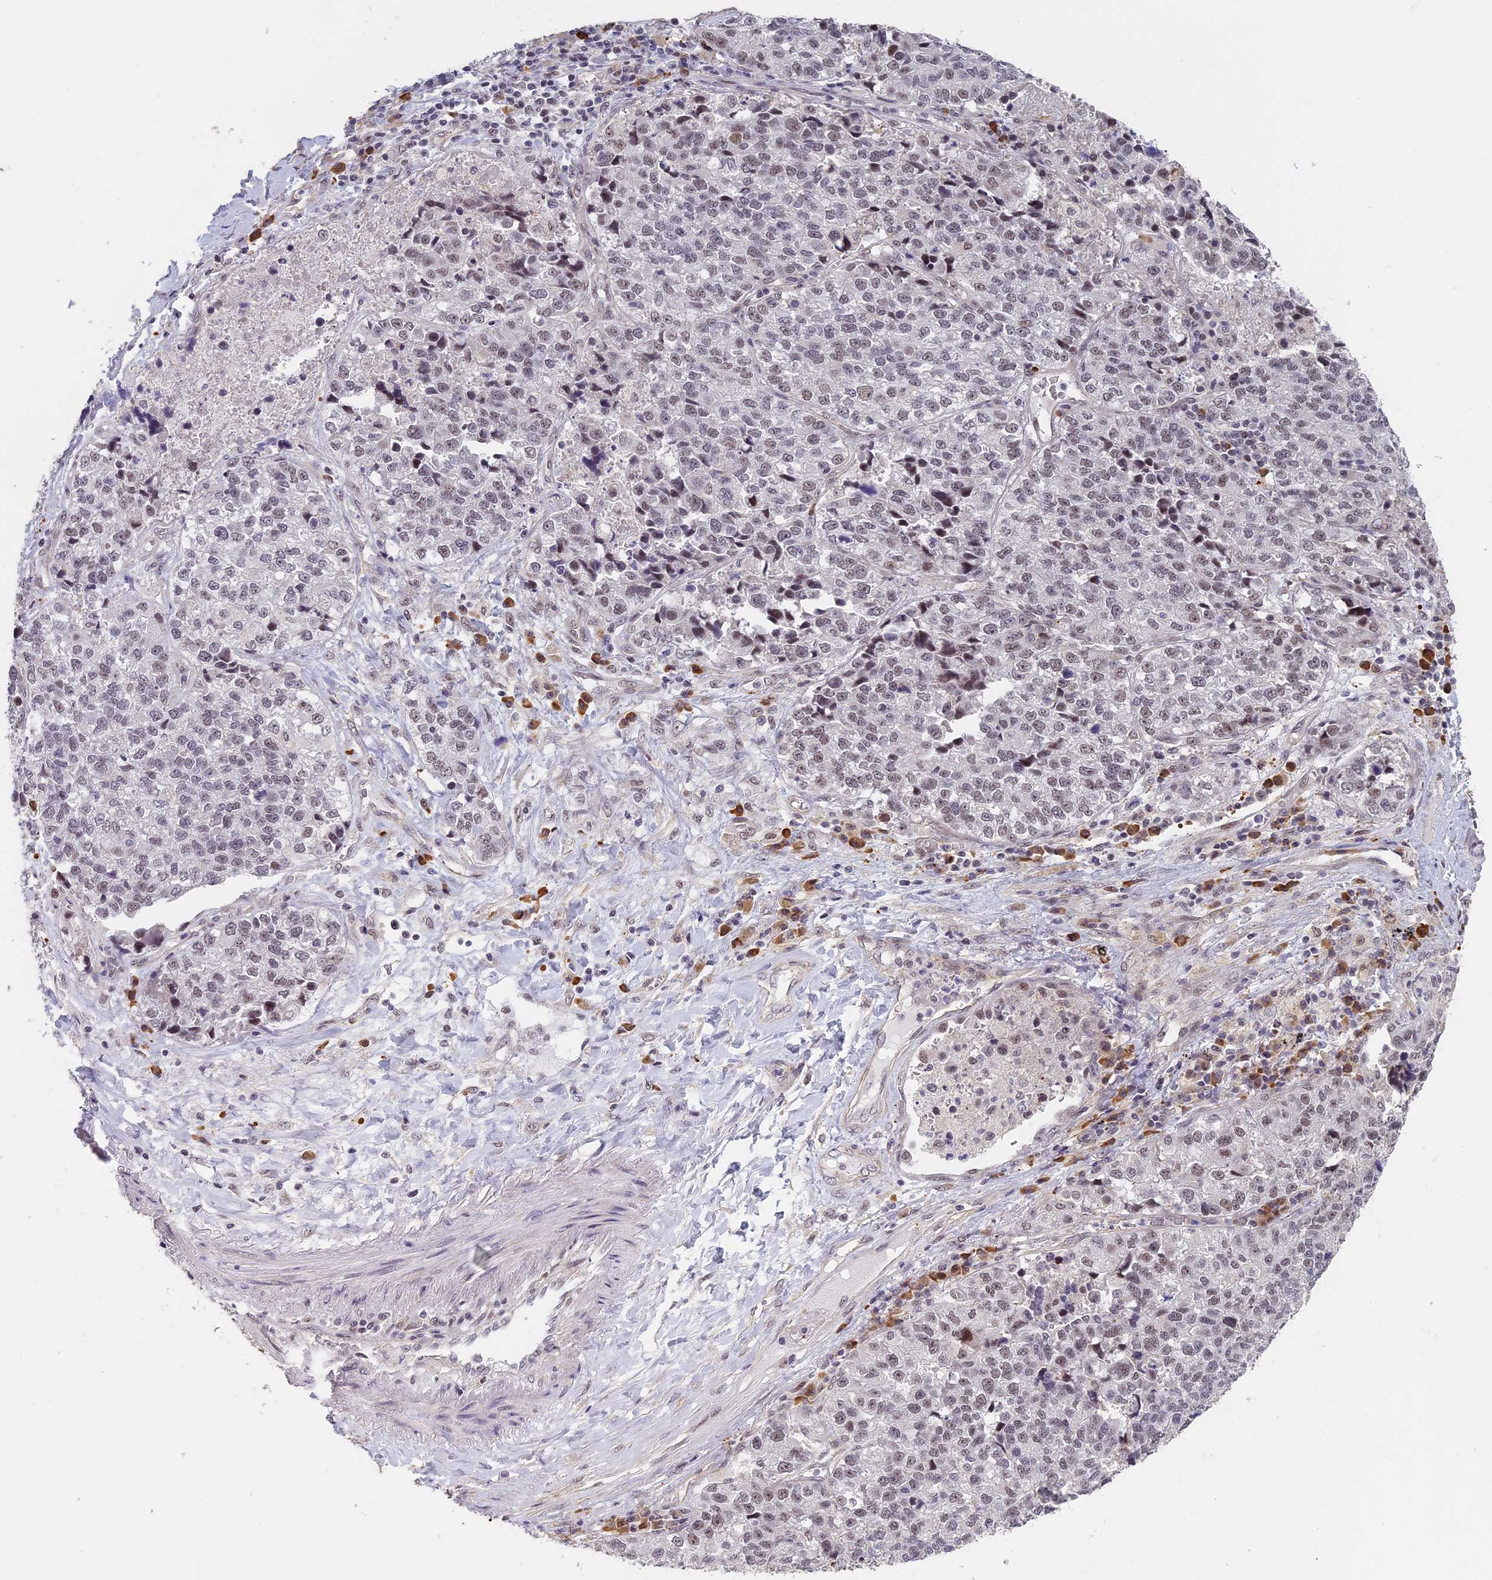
{"staining": {"intensity": "weak", "quantity": "<25%", "location": "nuclear"}, "tissue": "lung cancer", "cell_type": "Tumor cells", "image_type": "cancer", "snomed": [{"axis": "morphology", "description": "Adenocarcinoma, NOS"}, {"axis": "topography", "description": "Lung"}], "caption": "This is an IHC image of adenocarcinoma (lung). There is no expression in tumor cells.", "gene": "MORF4L1", "patient": {"sex": "male", "age": 49}}